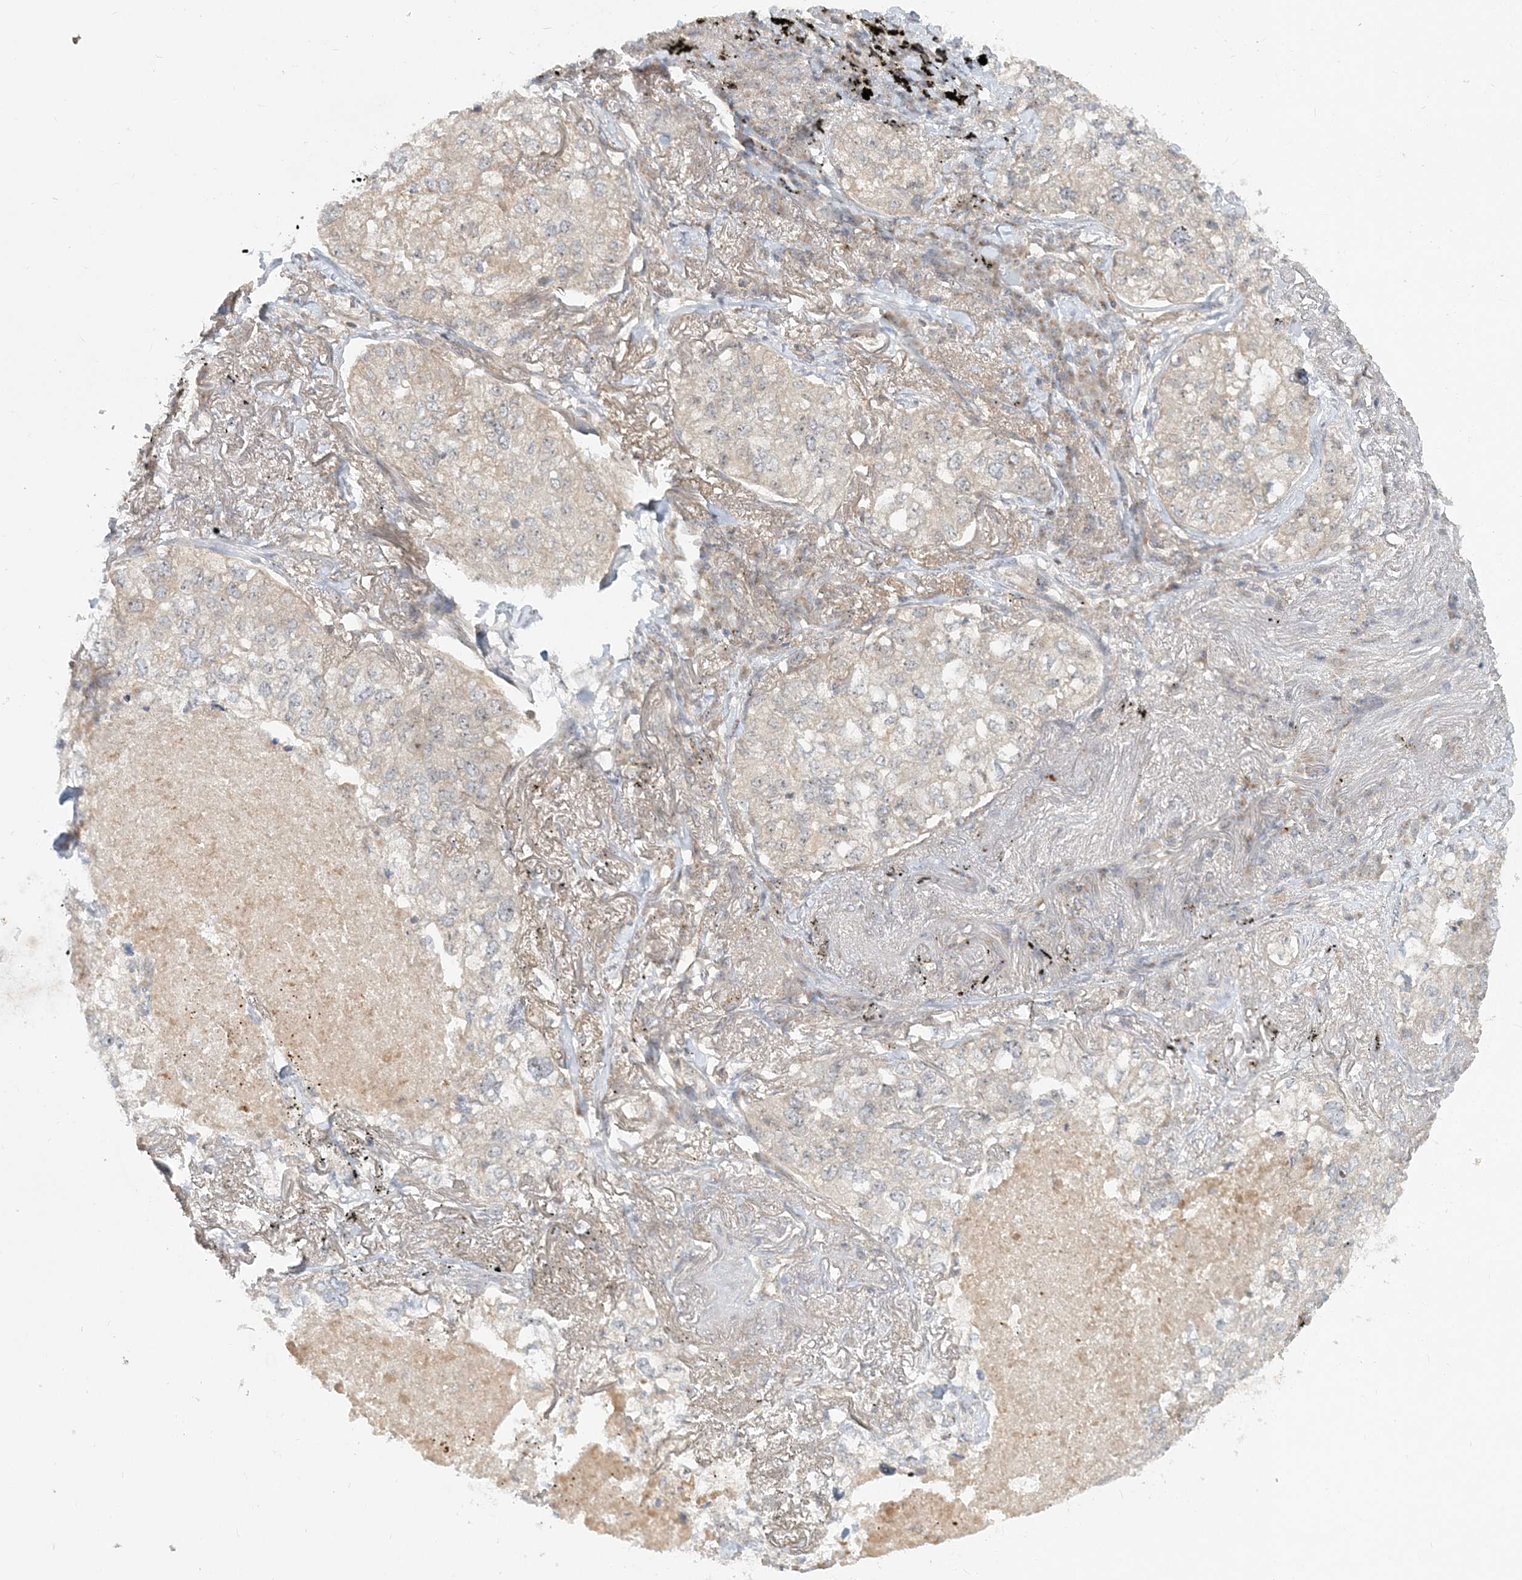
{"staining": {"intensity": "negative", "quantity": "none", "location": "none"}, "tissue": "lung cancer", "cell_type": "Tumor cells", "image_type": "cancer", "snomed": [{"axis": "morphology", "description": "Adenocarcinoma, NOS"}, {"axis": "topography", "description": "Lung"}], "caption": "This is an immunohistochemistry micrograph of human lung cancer (adenocarcinoma). There is no positivity in tumor cells.", "gene": "AP1AR", "patient": {"sex": "male", "age": 65}}